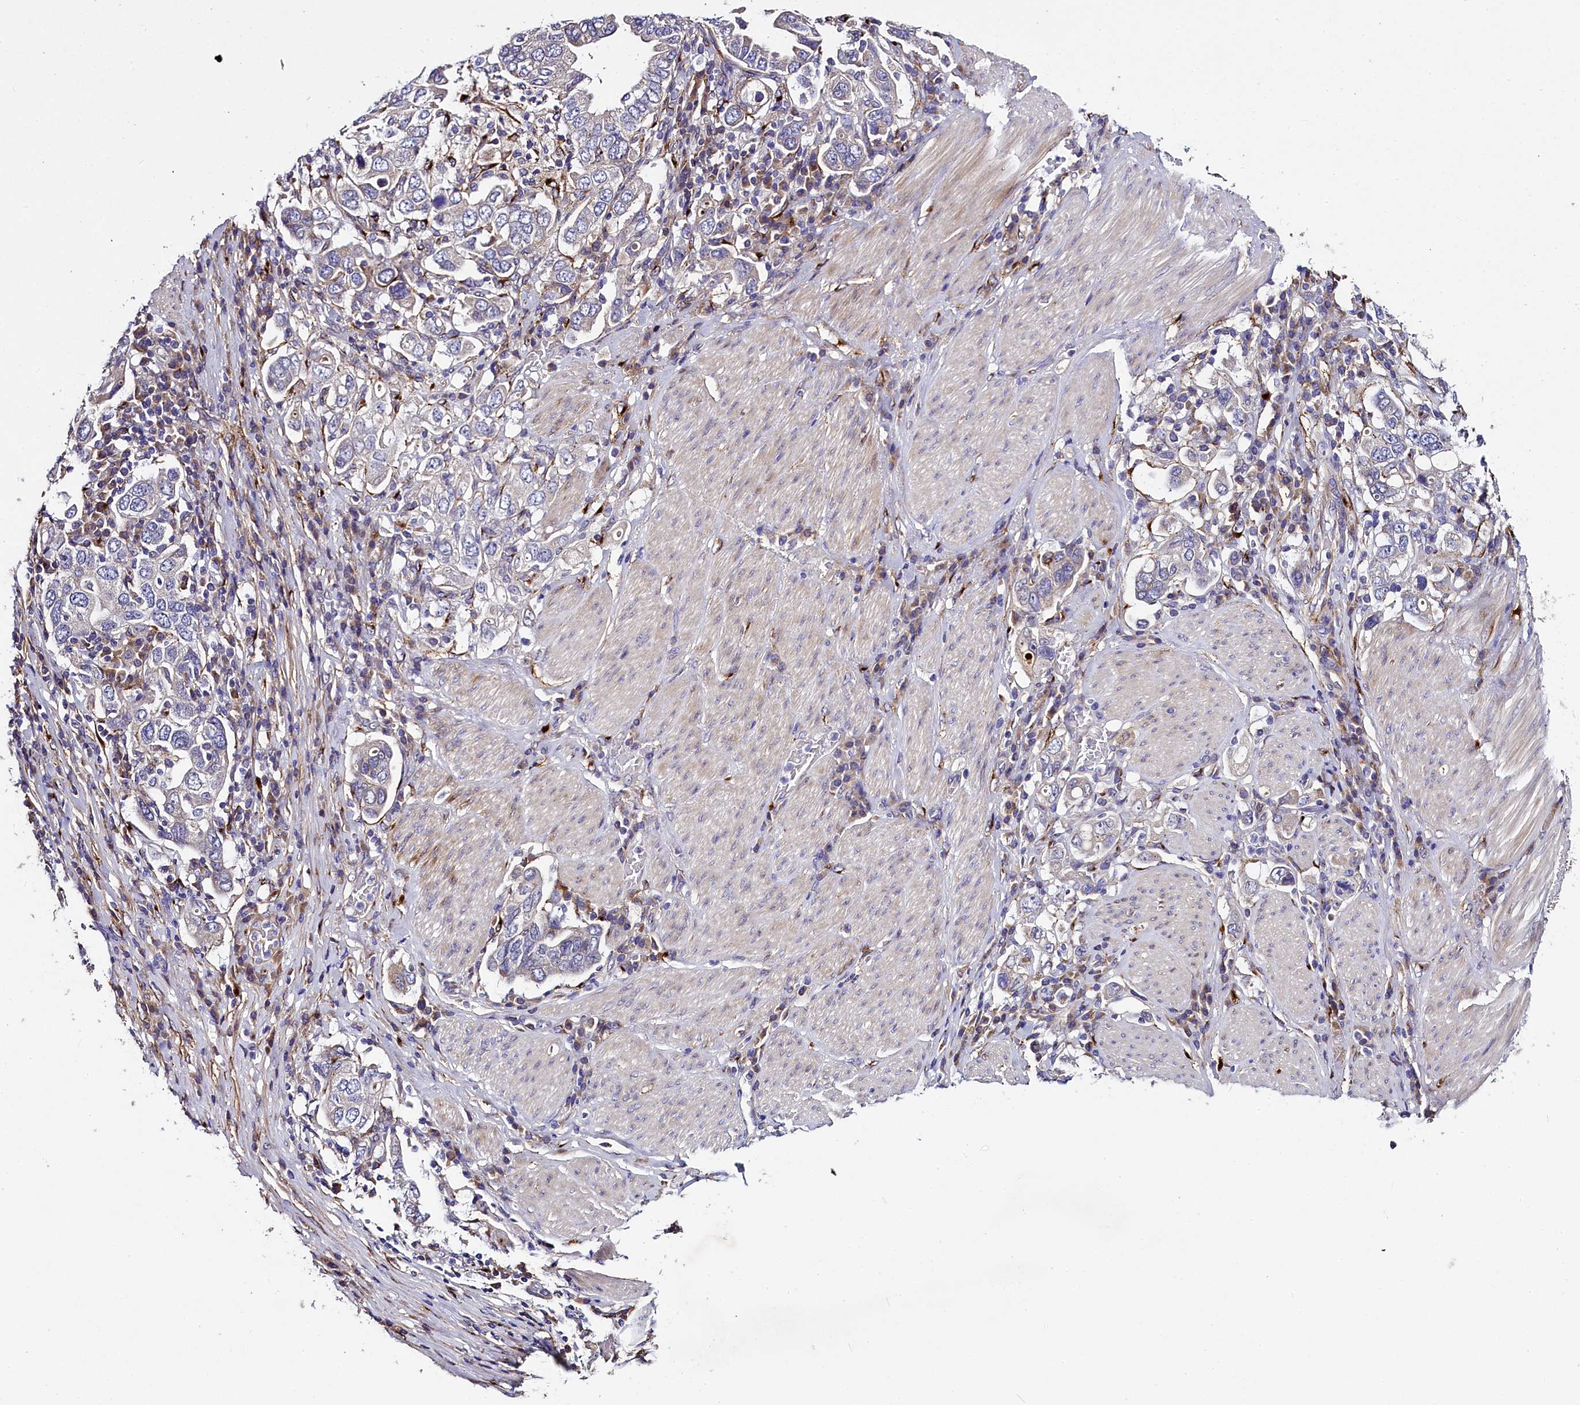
{"staining": {"intensity": "negative", "quantity": "none", "location": "none"}, "tissue": "stomach cancer", "cell_type": "Tumor cells", "image_type": "cancer", "snomed": [{"axis": "morphology", "description": "Adenocarcinoma, NOS"}, {"axis": "topography", "description": "Stomach, upper"}], "caption": "Immunohistochemical staining of stomach cancer (adenocarcinoma) reveals no significant staining in tumor cells.", "gene": "MRC2", "patient": {"sex": "male", "age": 62}}